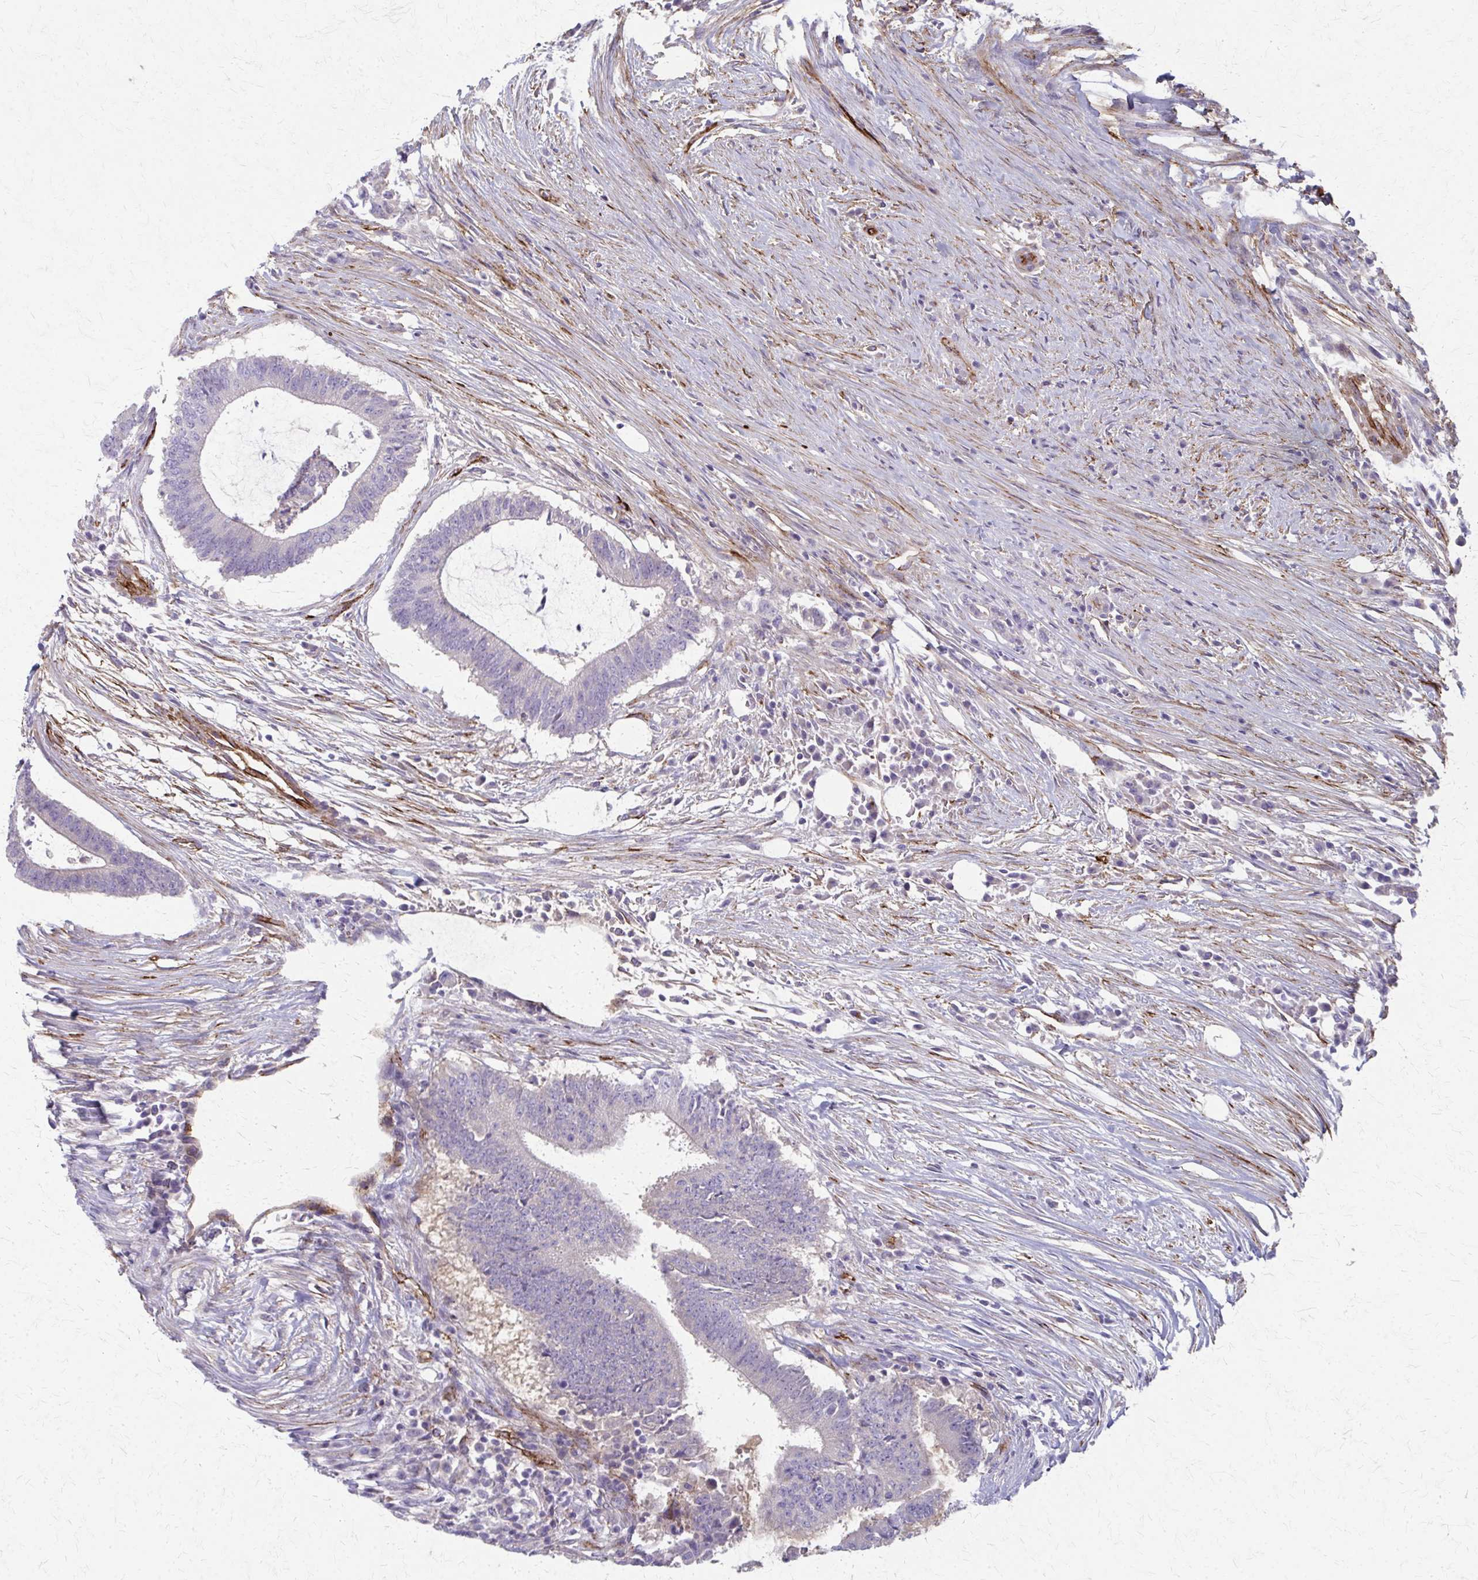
{"staining": {"intensity": "negative", "quantity": "none", "location": "none"}, "tissue": "colorectal cancer", "cell_type": "Tumor cells", "image_type": "cancer", "snomed": [{"axis": "morphology", "description": "Adenocarcinoma, NOS"}, {"axis": "topography", "description": "Colon"}], "caption": "This is a histopathology image of immunohistochemistry staining of colorectal cancer (adenocarcinoma), which shows no expression in tumor cells.", "gene": "ADIPOQ", "patient": {"sex": "female", "age": 43}}